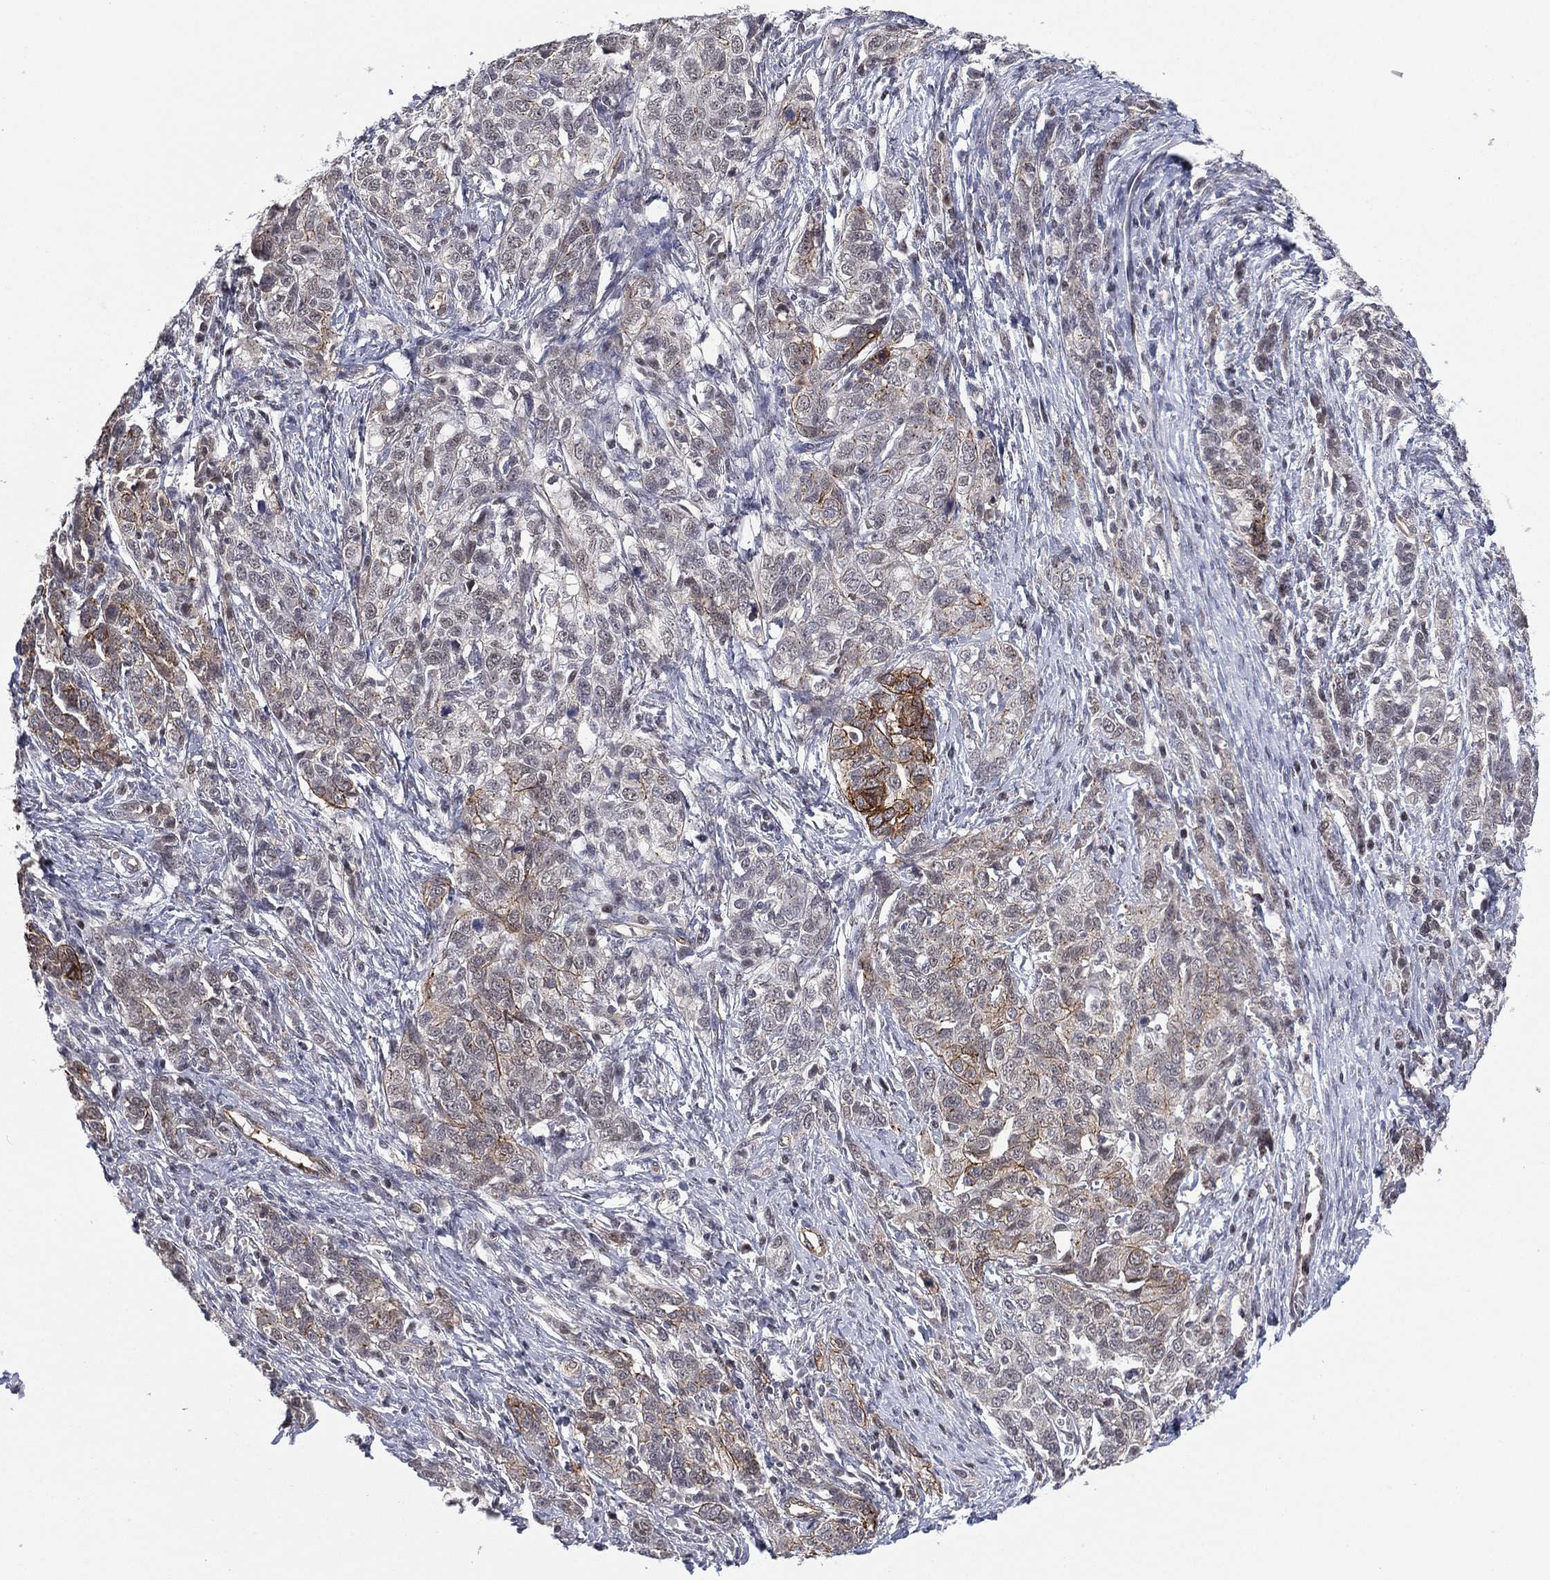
{"staining": {"intensity": "strong", "quantity": "25%-75%", "location": "cytoplasmic/membranous"}, "tissue": "ovarian cancer", "cell_type": "Tumor cells", "image_type": "cancer", "snomed": [{"axis": "morphology", "description": "Cystadenocarcinoma, serous, NOS"}, {"axis": "topography", "description": "Ovary"}], "caption": "Immunohistochemistry (IHC) histopathology image of neoplastic tissue: ovarian cancer stained using immunohistochemistry (IHC) demonstrates high levels of strong protein expression localized specifically in the cytoplasmic/membranous of tumor cells, appearing as a cytoplasmic/membranous brown color.", "gene": "GSE1", "patient": {"sex": "female", "age": 71}}